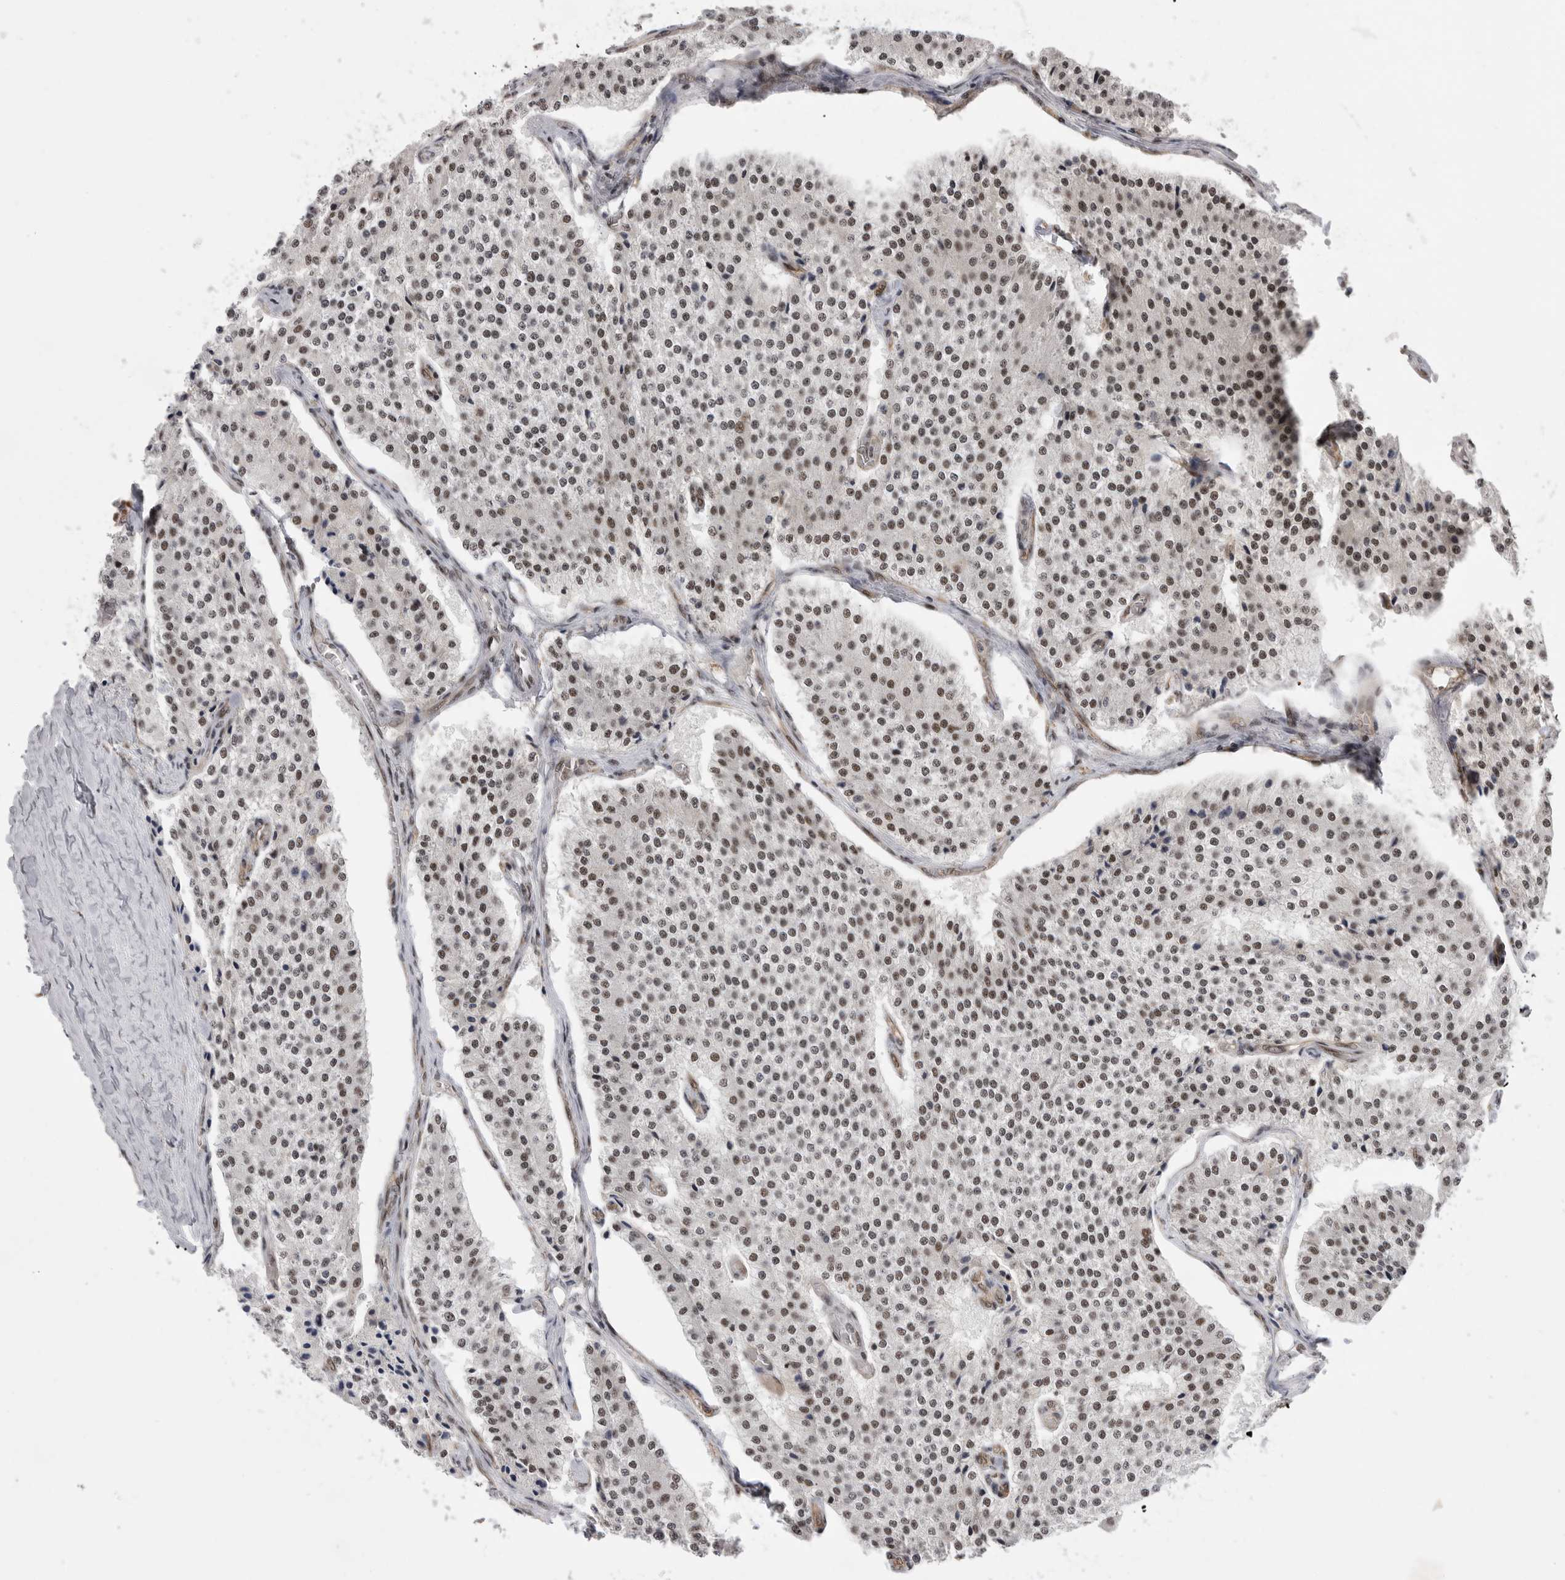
{"staining": {"intensity": "moderate", "quantity": "25%-75%", "location": "nuclear"}, "tissue": "carcinoid", "cell_type": "Tumor cells", "image_type": "cancer", "snomed": [{"axis": "morphology", "description": "Carcinoid, malignant, NOS"}, {"axis": "topography", "description": "Colon"}], "caption": "Carcinoid was stained to show a protein in brown. There is medium levels of moderate nuclear expression in about 25%-75% of tumor cells. Using DAB (3,3'-diaminobenzidine) (brown) and hematoxylin (blue) stains, captured at high magnification using brightfield microscopy.", "gene": "PPP1R8", "patient": {"sex": "female", "age": 52}}